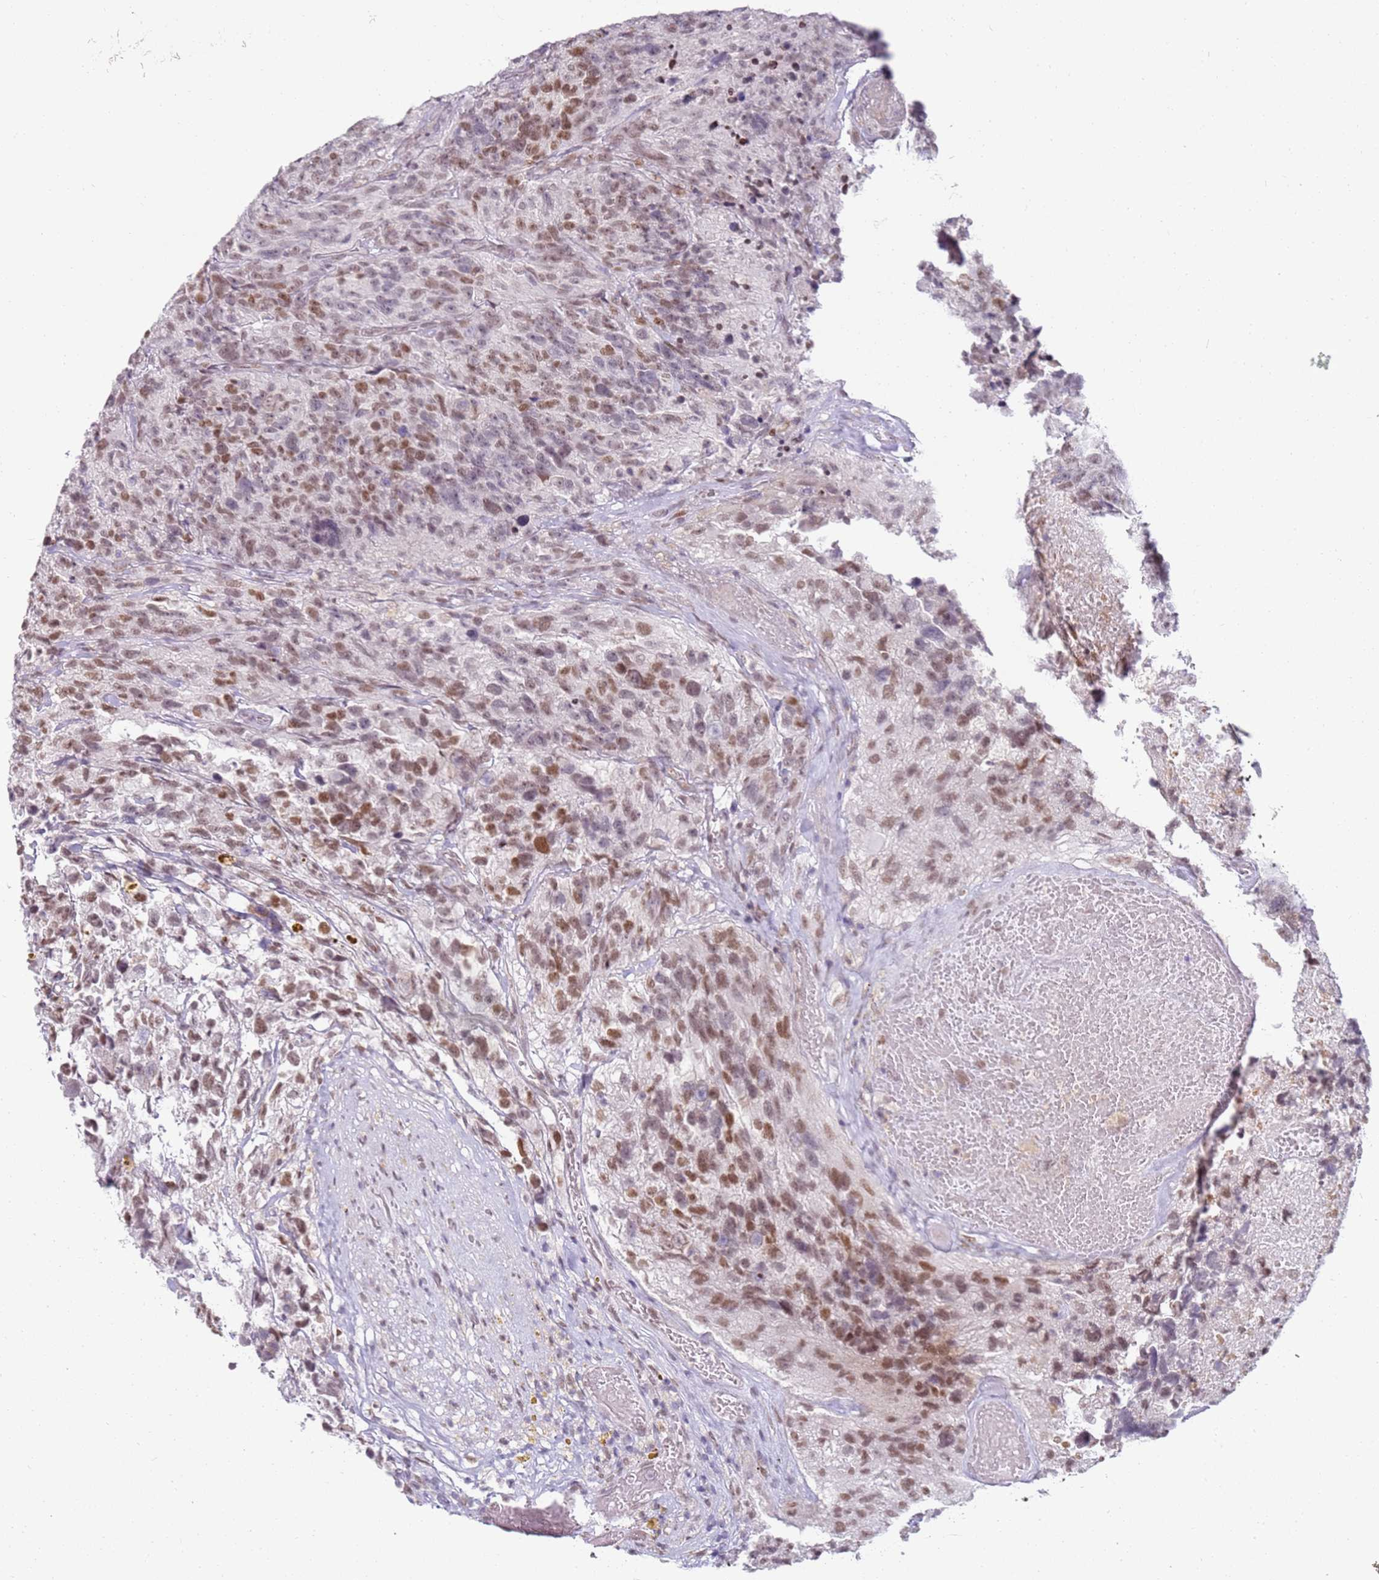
{"staining": {"intensity": "moderate", "quantity": ">75%", "location": "nuclear"}, "tissue": "glioma", "cell_type": "Tumor cells", "image_type": "cancer", "snomed": [{"axis": "morphology", "description": "Glioma, malignant, High grade"}, {"axis": "topography", "description": "Brain"}], "caption": "An image of human glioma stained for a protein reveals moderate nuclear brown staining in tumor cells.", "gene": "PHC2", "patient": {"sex": "male", "age": 69}}